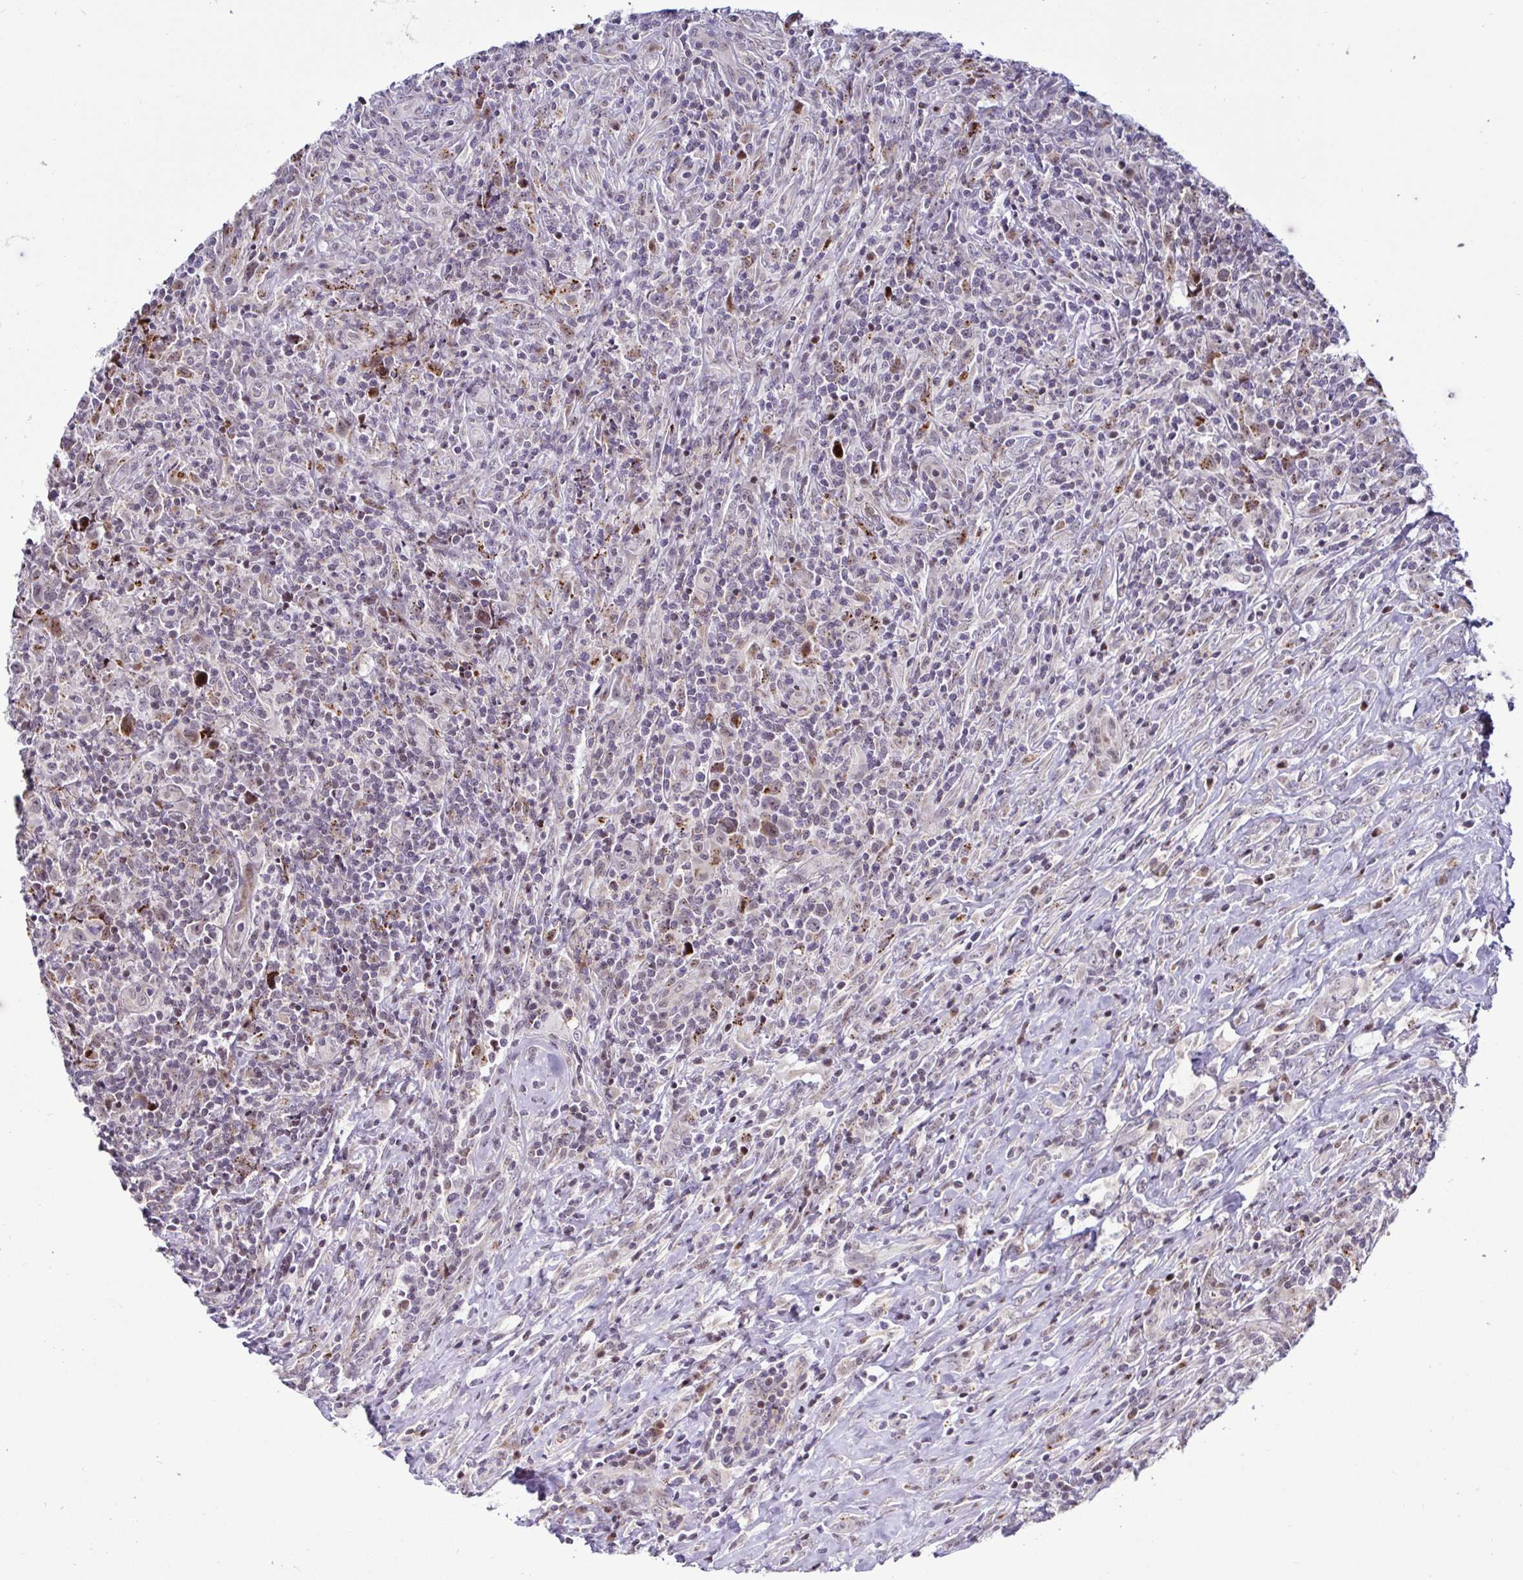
{"staining": {"intensity": "moderate", "quantity": ">75%", "location": "cytoplasmic/membranous,nuclear"}, "tissue": "lymphoma", "cell_type": "Tumor cells", "image_type": "cancer", "snomed": [{"axis": "morphology", "description": "Hodgkin's disease, NOS"}, {"axis": "topography", "description": "Lymph node"}], "caption": "Protein staining reveals moderate cytoplasmic/membranous and nuclear staining in about >75% of tumor cells in lymphoma.", "gene": "DZIP1", "patient": {"sex": "female", "age": 18}}